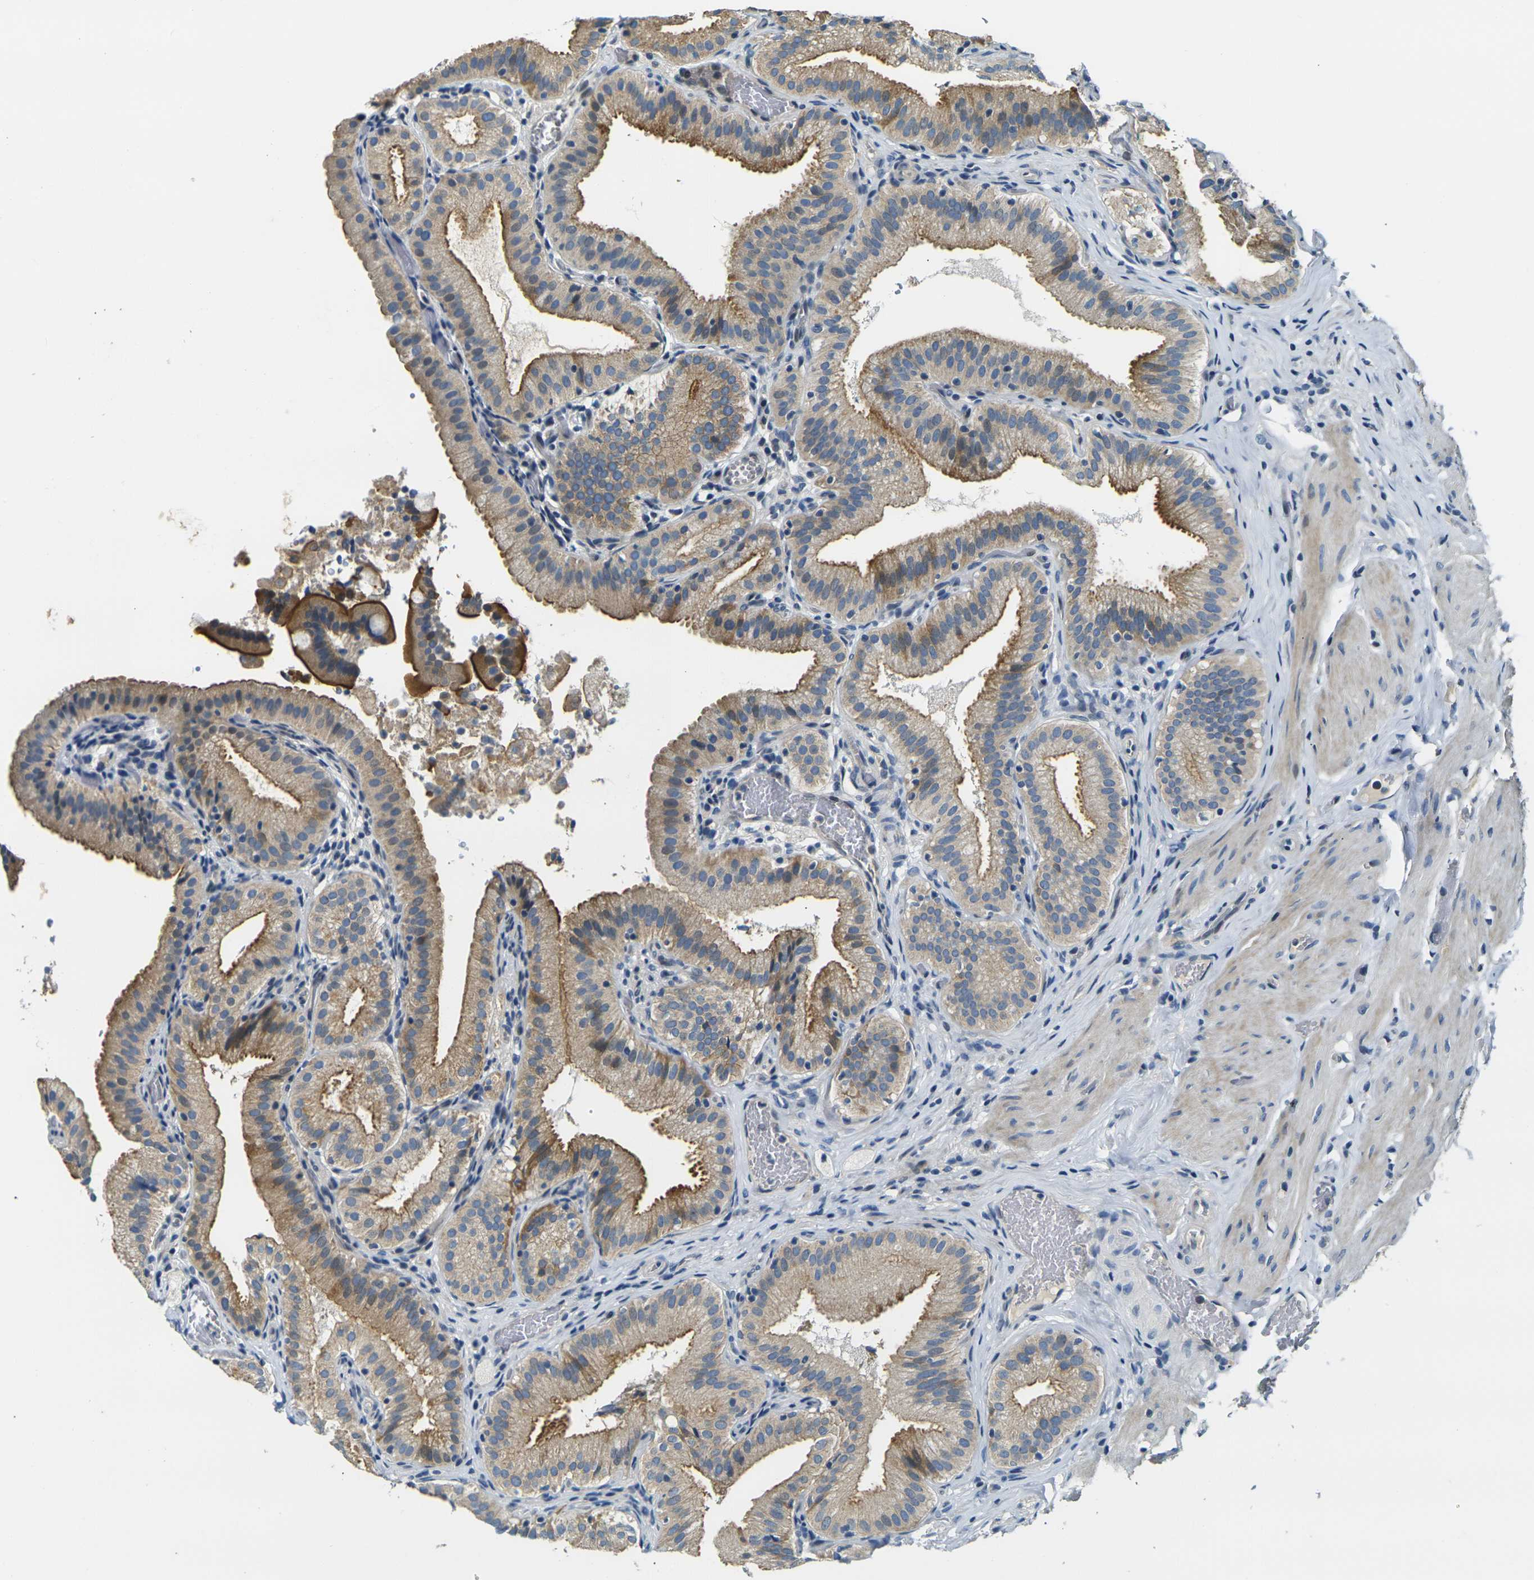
{"staining": {"intensity": "moderate", "quantity": ">75%", "location": "cytoplasmic/membranous"}, "tissue": "gallbladder", "cell_type": "Glandular cells", "image_type": "normal", "snomed": [{"axis": "morphology", "description": "Normal tissue, NOS"}, {"axis": "topography", "description": "Gallbladder"}], "caption": "Unremarkable gallbladder displays moderate cytoplasmic/membranous expression in approximately >75% of glandular cells, visualized by immunohistochemistry. (DAB (3,3'-diaminobenzidine) IHC, brown staining for protein, blue staining for nuclei).", "gene": "SHISAL2B", "patient": {"sex": "male", "age": 54}}